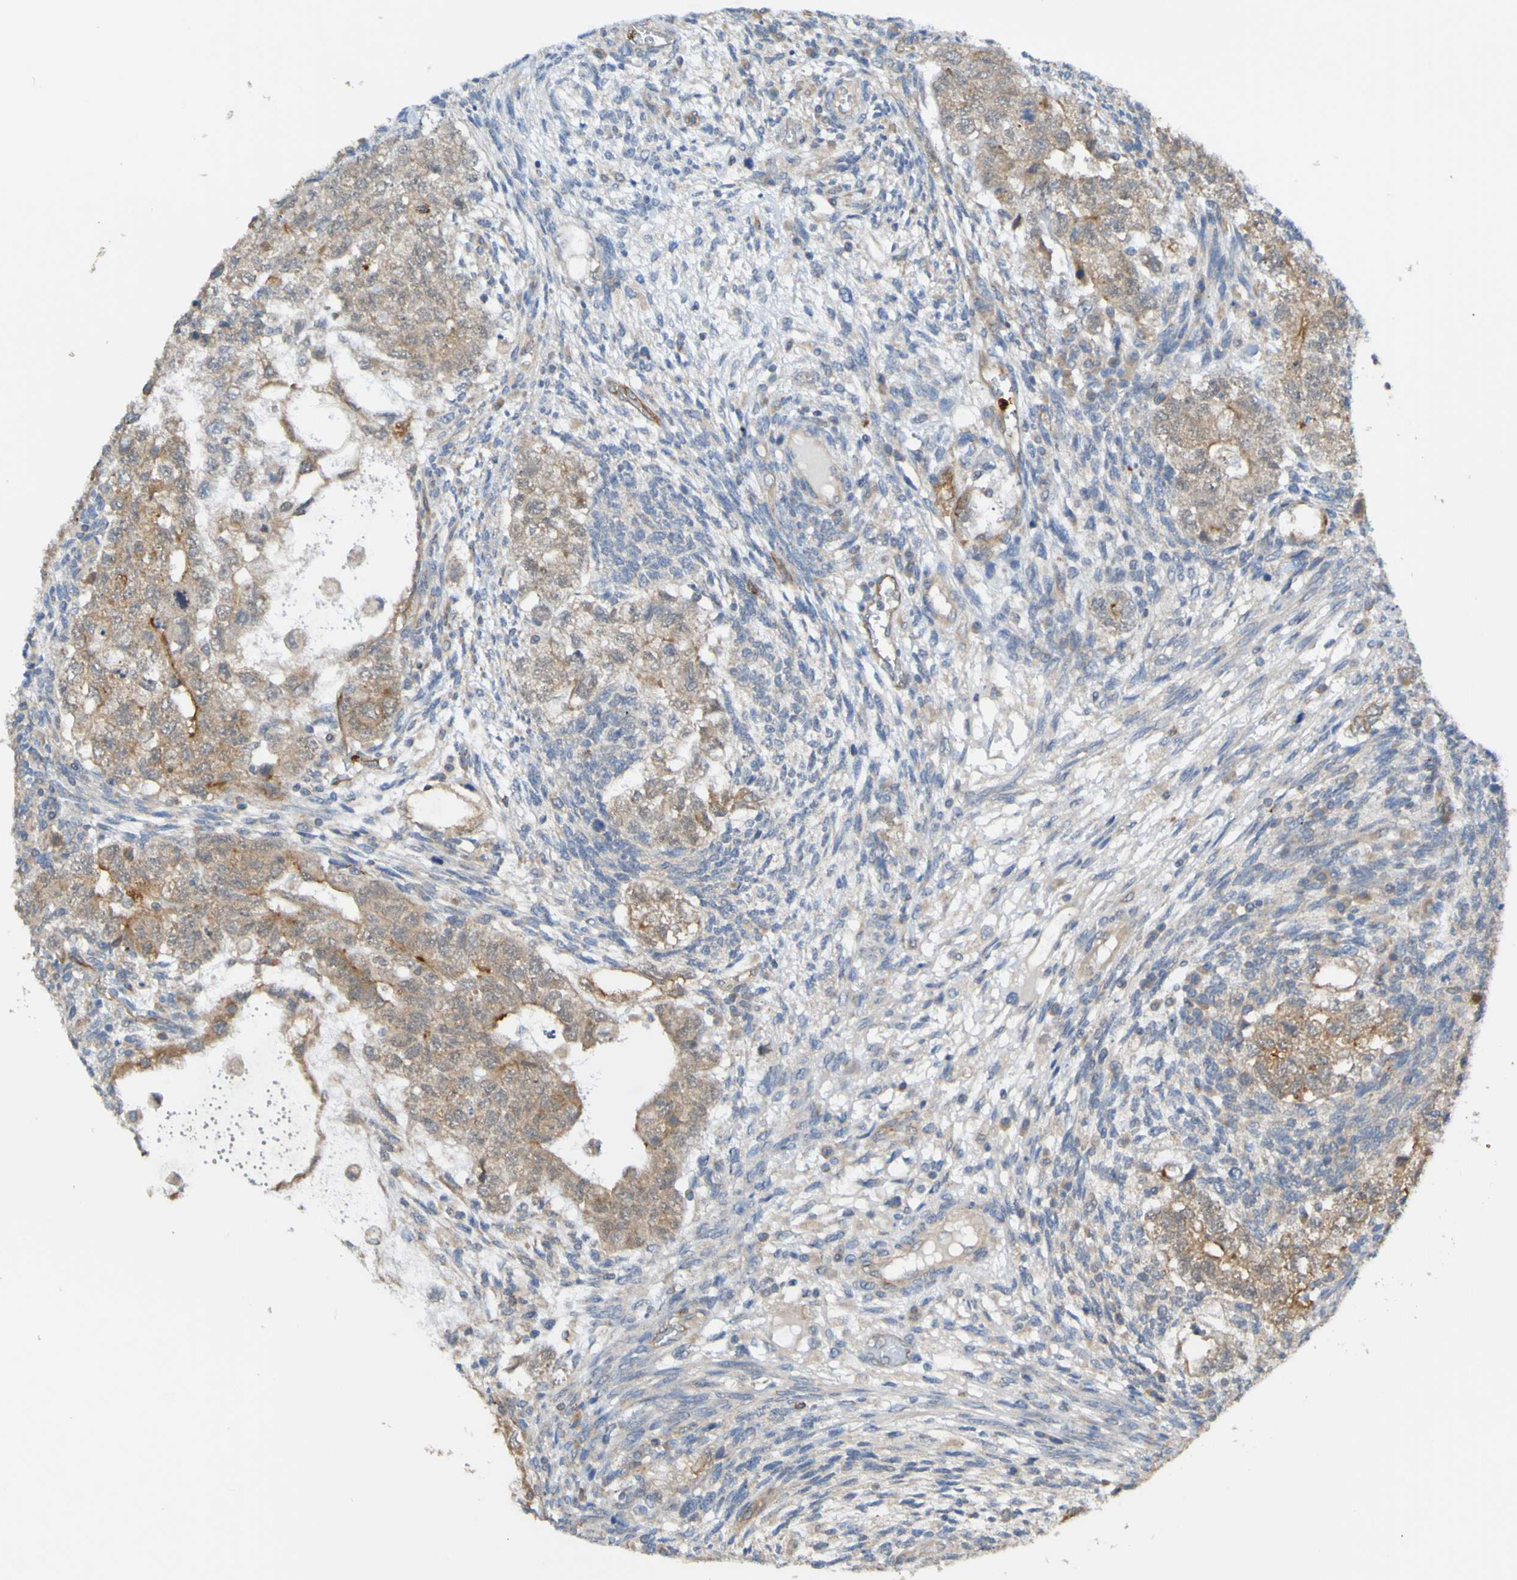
{"staining": {"intensity": "weak", "quantity": ">75%", "location": "cytoplasmic/membranous"}, "tissue": "testis cancer", "cell_type": "Tumor cells", "image_type": "cancer", "snomed": [{"axis": "morphology", "description": "Normal tissue, NOS"}, {"axis": "morphology", "description": "Carcinoma, Embryonal, NOS"}, {"axis": "topography", "description": "Testis"}], "caption": "Testis cancer (embryonal carcinoma) stained with a brown dye demonstrates weak cytoplasmic/membranous positive expression in approximately >75% of tumor cells.", "gene": "ST8SIA6", "patient": {"sex": "male", "age": 36}}